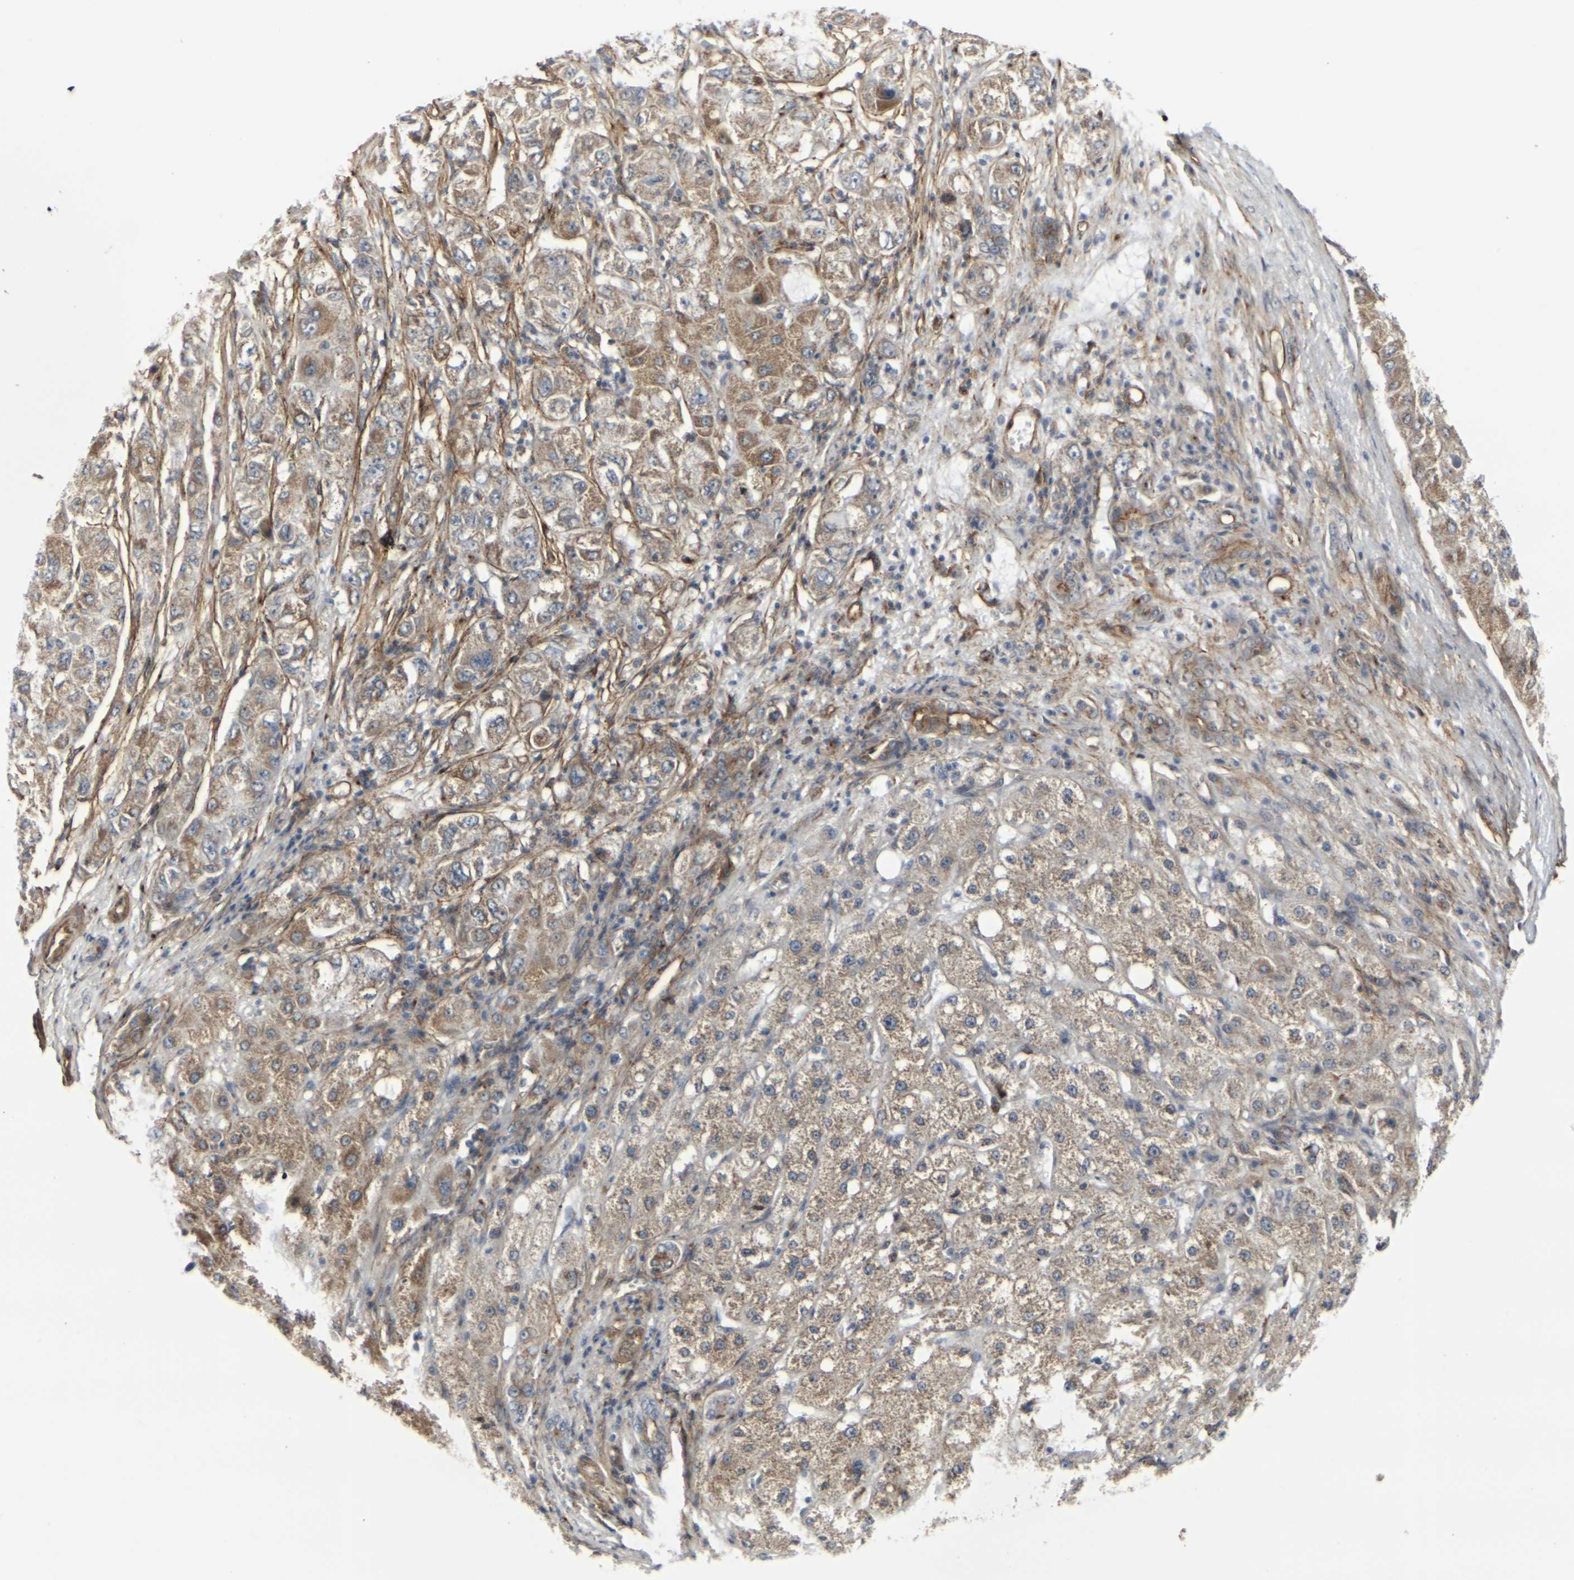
{"staining": {"intensity": "weak", "quantity": ">75%", "location": "cytoplasmic/membranous"}, "tissue": "liver cancer", "cell_type": "Tumor cells", "image_type": "cancer", "snomed": [{"axis": "morphology", "description": "Carcinoma, Hepatocellular, NOS"}, {"axis": "topography", "description": "Liver"}], "caption": "An immunohistochemistry (IHC) histopathology image of neoplastic tissue is shown. Protein staining in brown highlights weak cytoplasmic/membranous positivity in hepatocellular carcinoma (liver) within tumor cells.", "gene": "MYOF", "patient": {"sex": "male", "age": 80}}